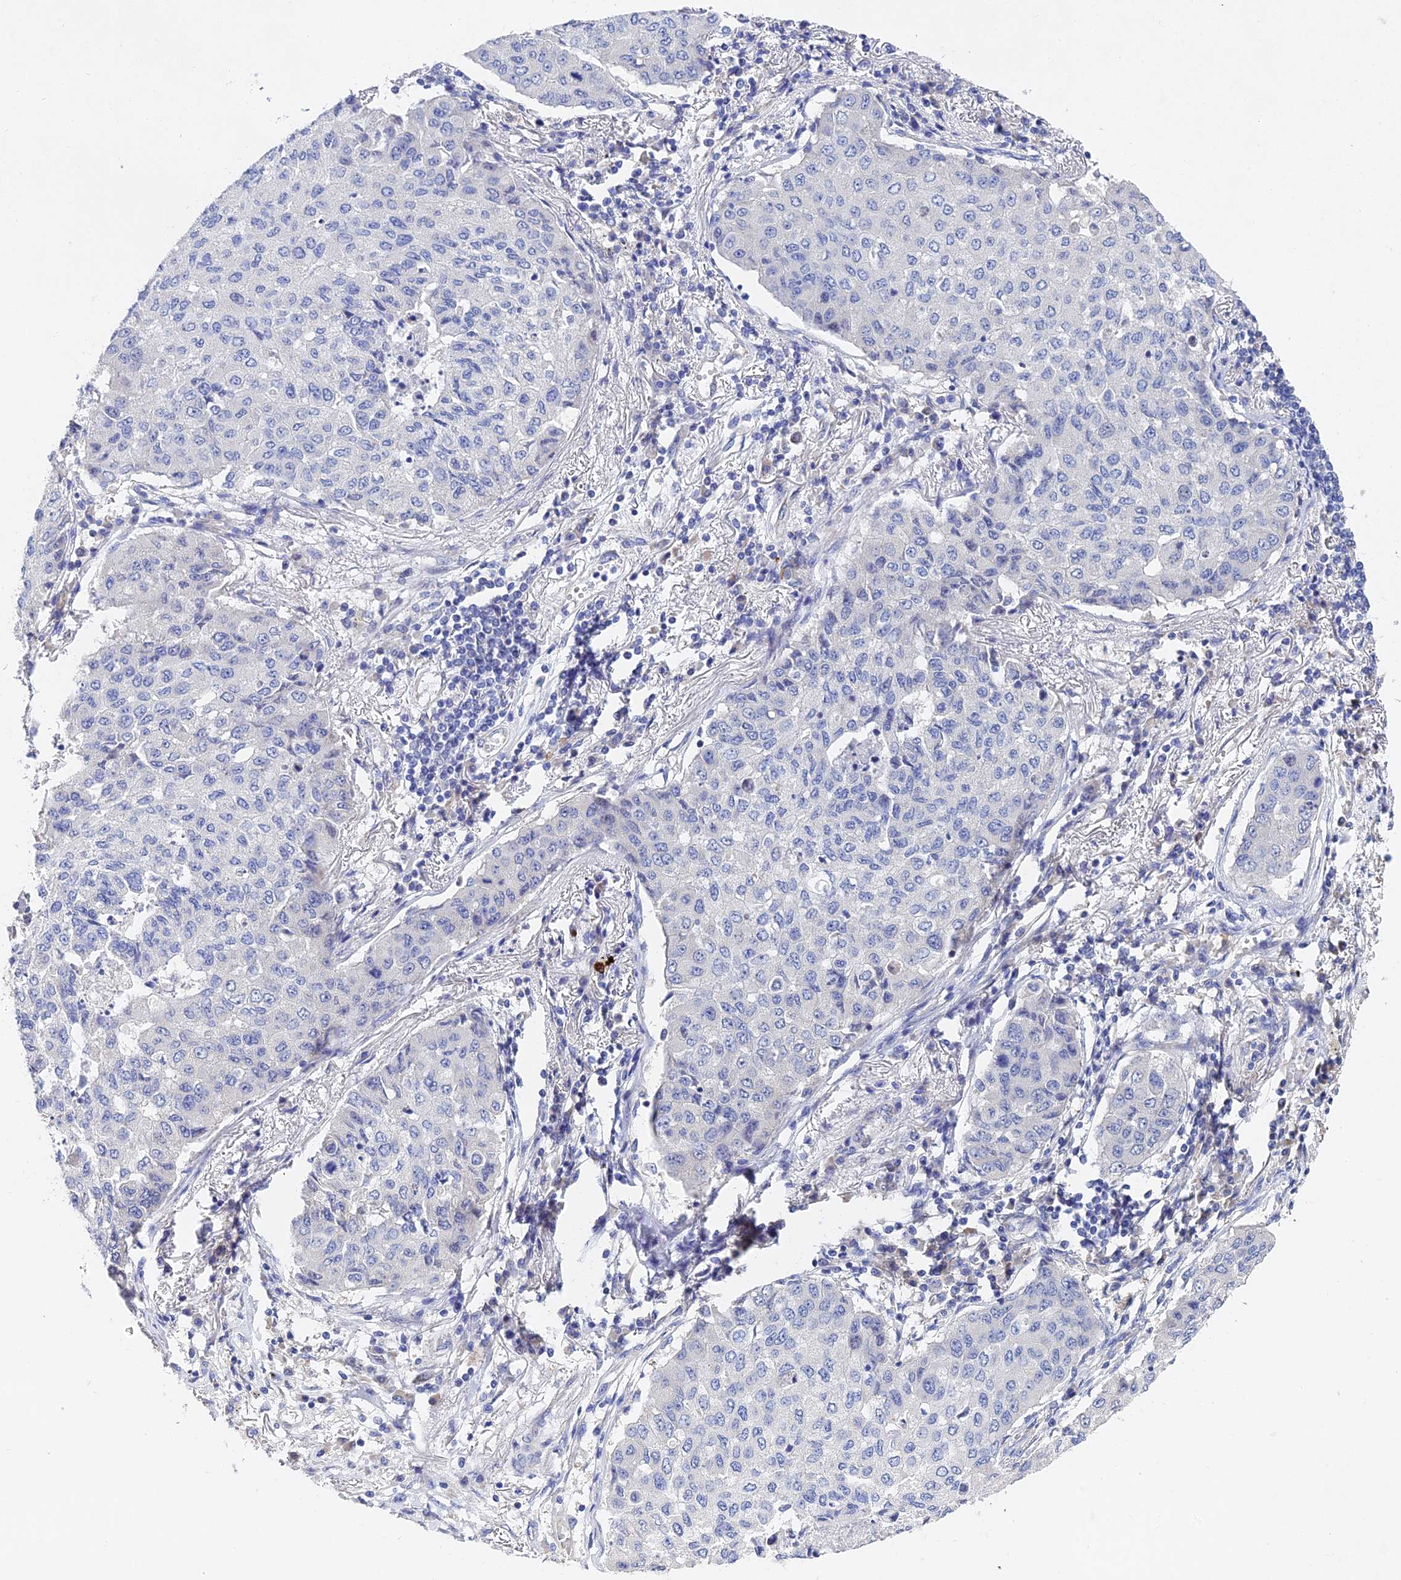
{"staining": {"intensity": "negative", "quantity": "none", "location": "none"}, "tissue": "lung cancer", "cell_type": "Tumor cells", "image_type": "cancer", "snomed": [{"axis": "morphology", "description": "Squamous cell carcinoma, NOS"}, {"axis": "topography", "description": "Lung"}], "caption": "A high-resolution micrograph shows immunohistochemistry (IHC) staining of lung cancer (squamous cell carcinoma), which exhibits no significant expression in tumor cells. The staining is performed using DAB brown chromogen with nuclei counter-stained in using hematoxylin.", "gene": "ENSG00000268674", "patient": {"sex": "male", "age": 74}}